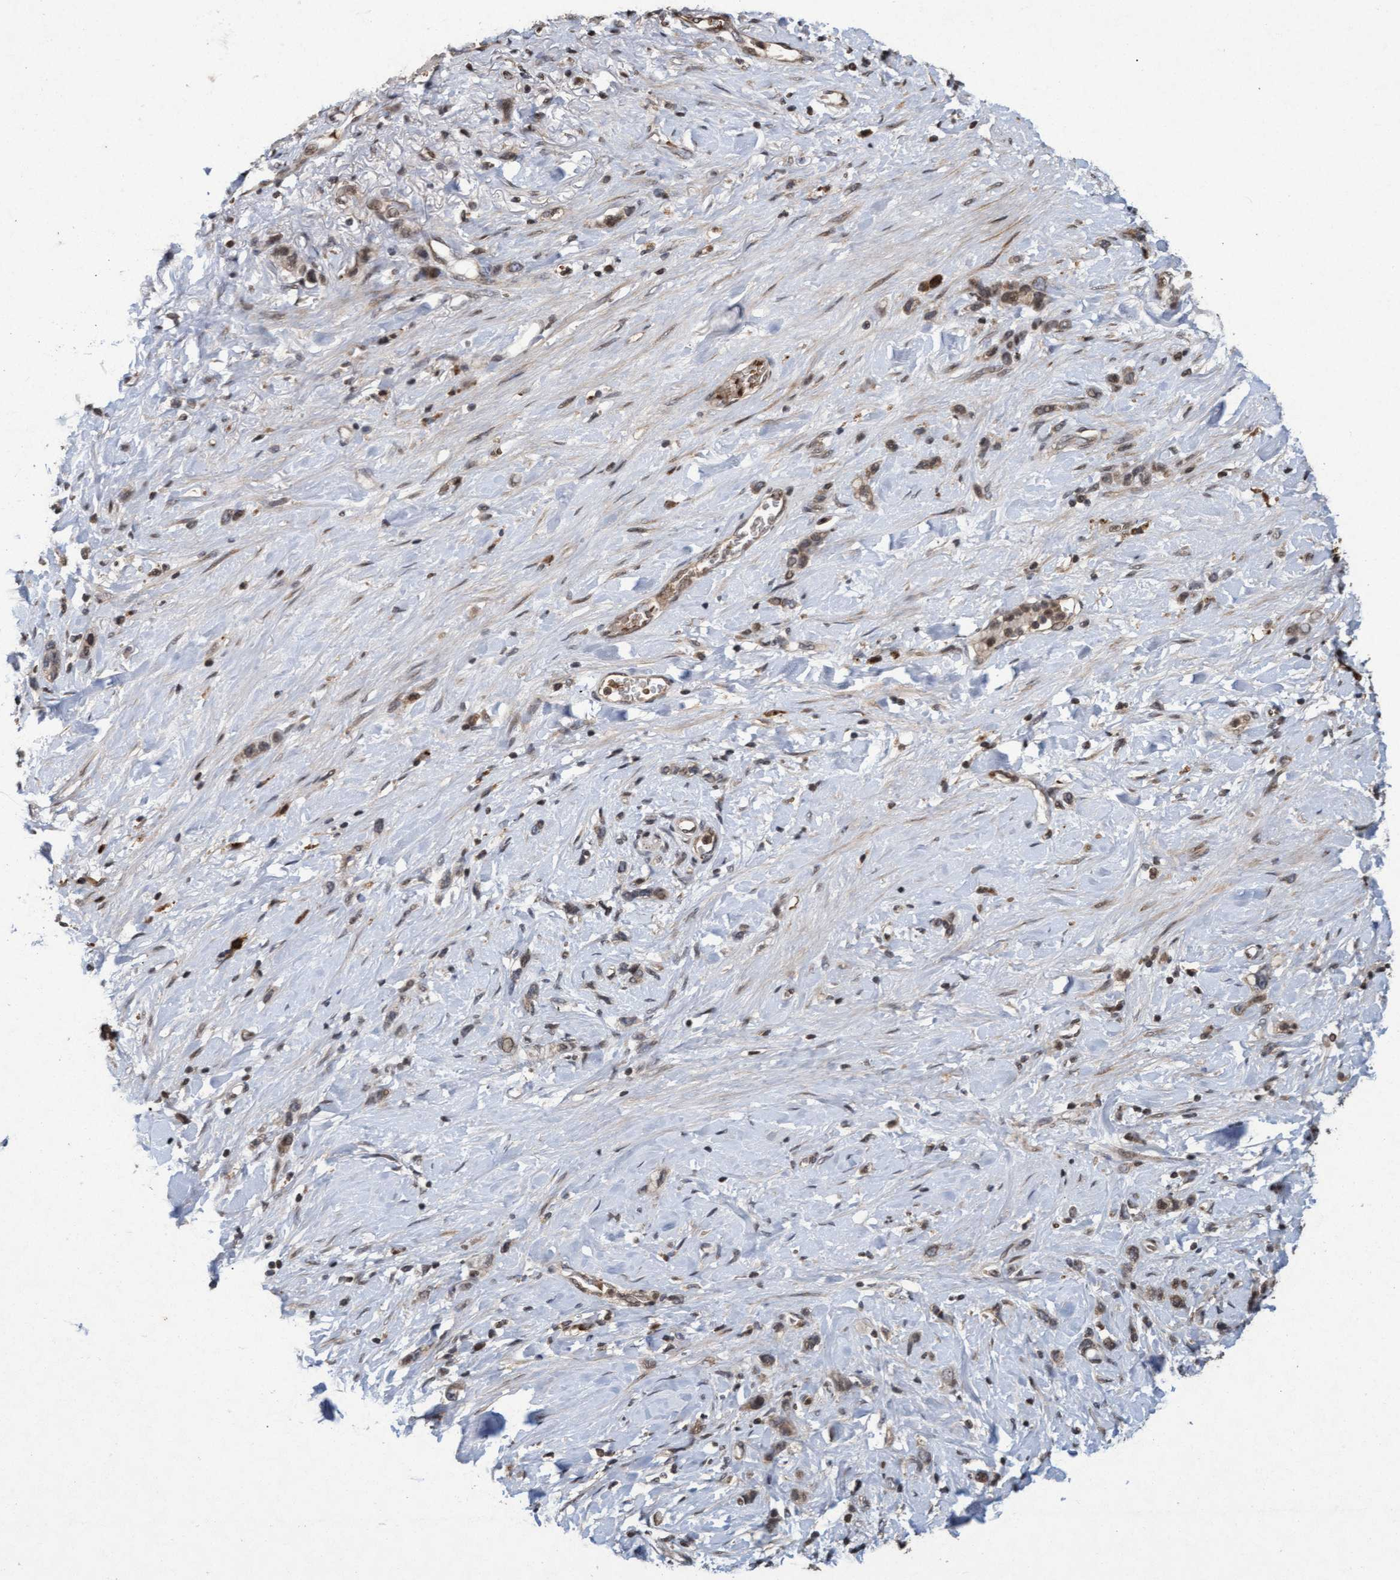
{"staining": {"intensity": "weak", "quantity": "25%-75%", "location": "cytoplasmic/membranous"}, "tissue": "stomach cancer", "cell_type": "Tumor cells", "image_type": "cancer", "snomed": [{"axis": "morphology", "description": "Normal tissue, NOS"}, {"axis": "morphology", "description": "Adenocarcinoma, NOS"}, {"axis": "morphology", "description": "Adenocarcinoma, High grade"}, {"axis": "topography", "description": "Stomach, upper"}, {"axis": "topography", "description": "Stomach"}], "caption": "Tumor cells show low levels of weak cytoplasmic/membranous positivity in approximately 25%-75% of cells in human stomach cancer (adenocarcinoma).", "gene": "KCNC2", "patient": {"sex": "female", "age": 65}}